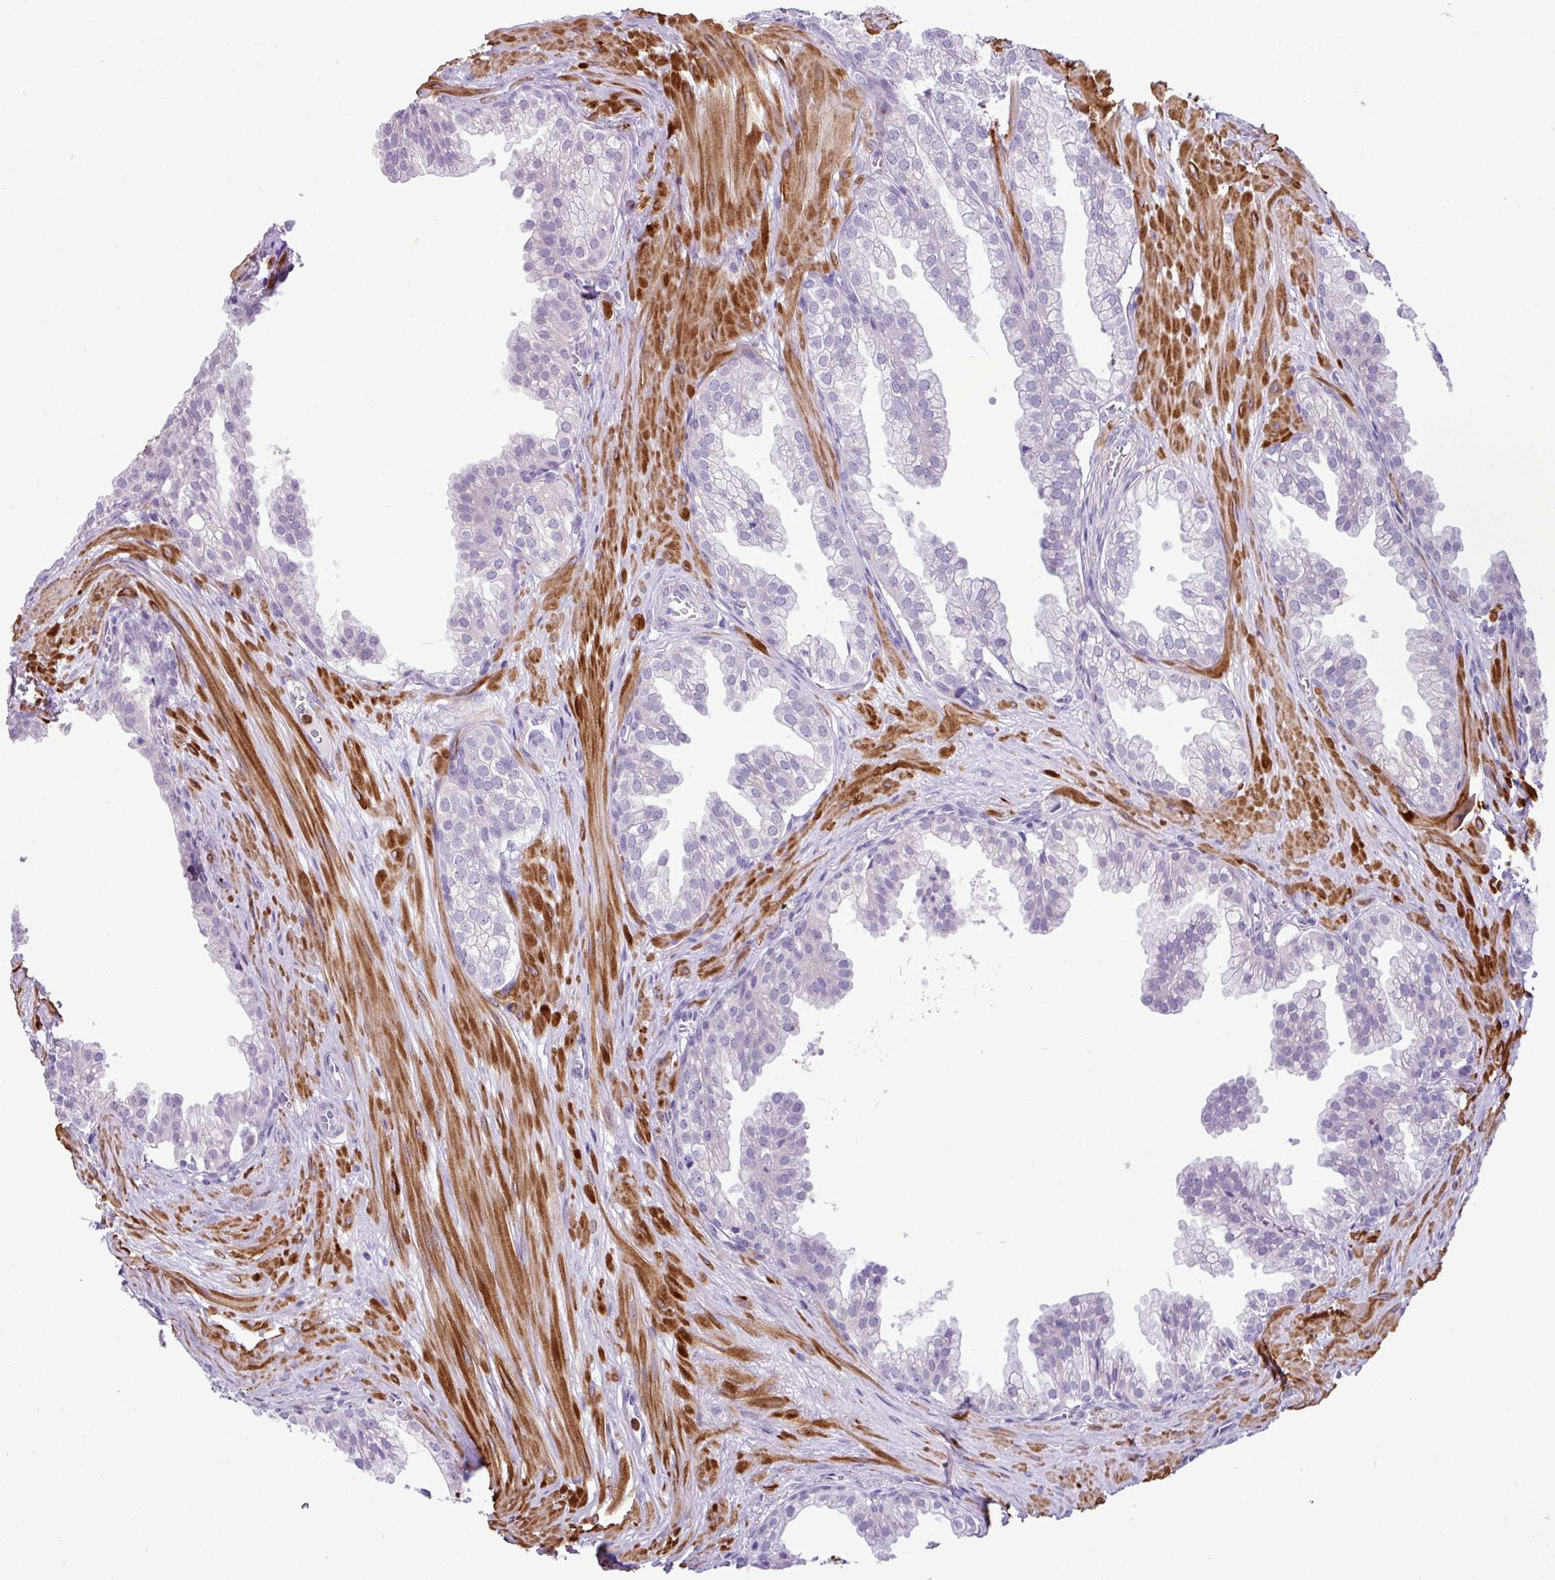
{"staining": {"intensity": "negative", "quantity": "none", "location": "none"}, "tissue": "prostate", "cell_type": "Glandular cells", "image_type": "normal", "snomed": [{"axis": "morphology", "description": "Normal tissue, NOS"}, {"axis": "topography", "description": "Prostate"}, {"axis": "topography", "description": "Peripheral nerve tissue"}], "caption": "This is an immunohistochemistry histopathology image of normal human prostate. There is no positivity in glandular cells.", "gene": "ZSCAN5A", "patient": {"sex": "male", "age": 55}}